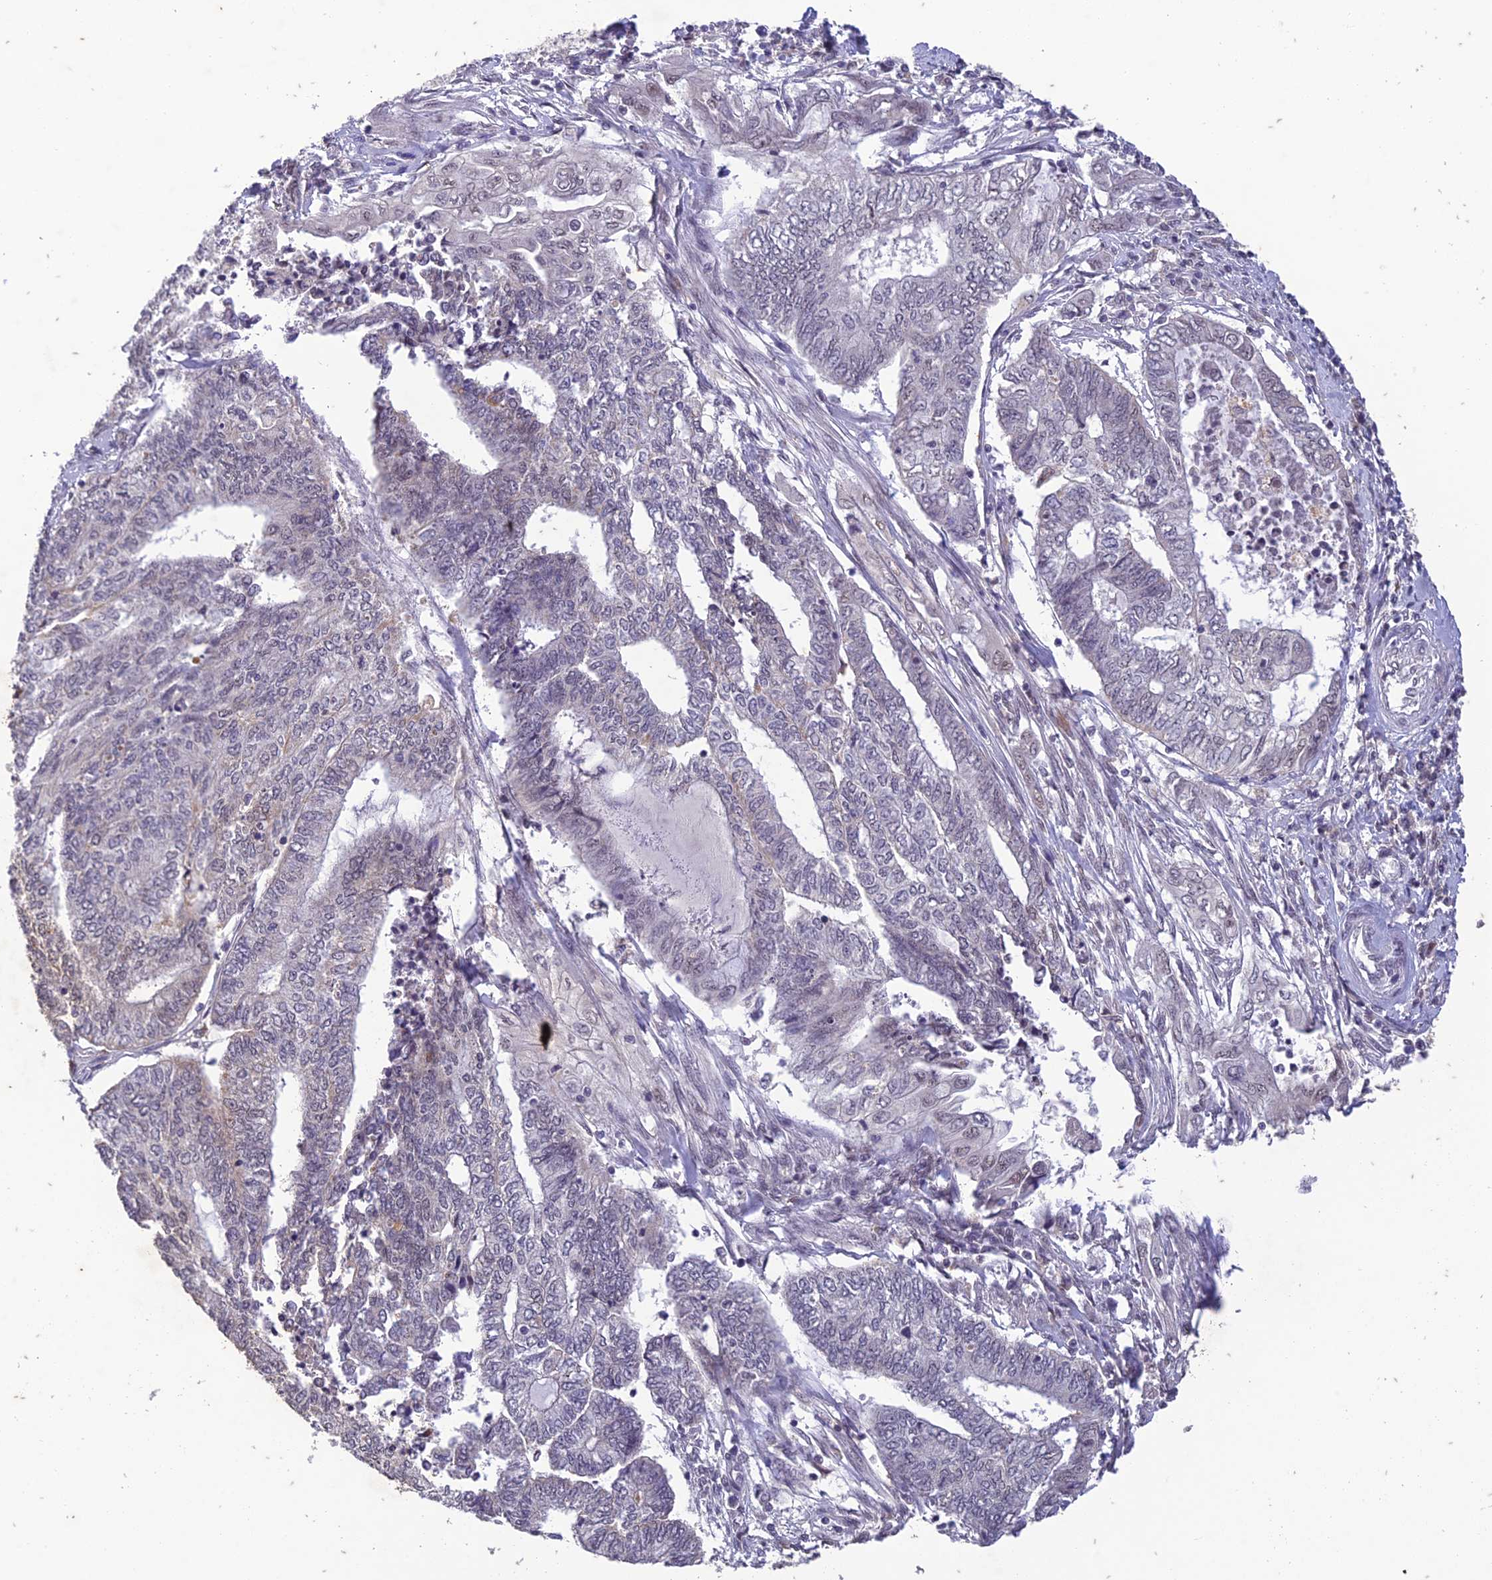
{"staining": {"intensity": "negative", "quantity": "none", "location": "none"}, "tissue": "endometrial cancer", "cell_type": "Tumor cells", "image_type": "cancer", "snomed": [{"axis": "morphology", "description": "Adenocarcinoma, NOS"}, {"axis": "topography", "description": "Uterus"}, {"axis": "topography", "description": "Endometrium"}], "caption": "IHC image of human endometrial adenocarcinoma stained for a protein (brown), which displays no positivity in tumor cells.", "gene": "POP4", "patient": {"sex": "female", "age": 70}}